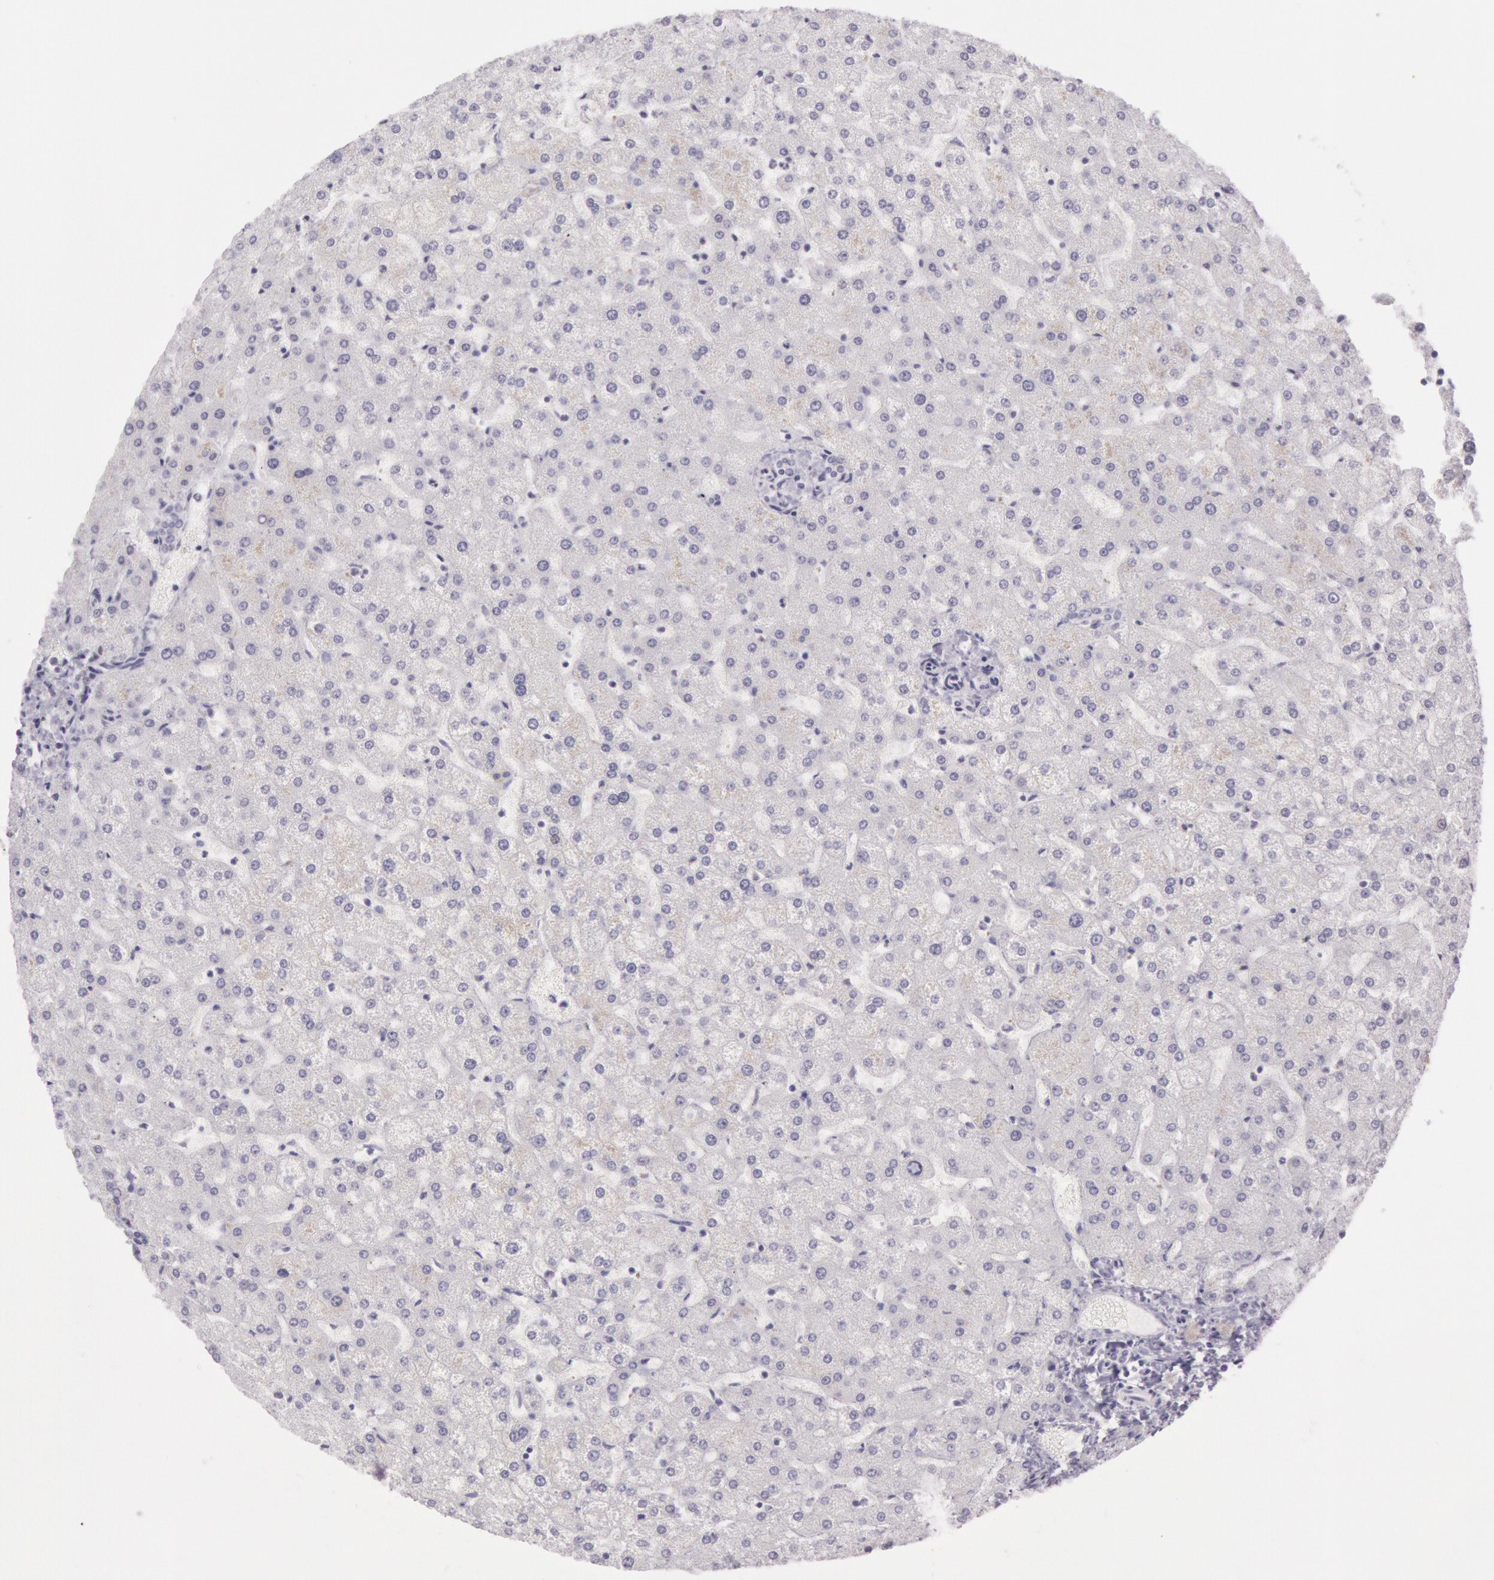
{"staining": {"intensity": "negative", "quantity": "none", "location": "none"}, "tissue": "liver", "cell_type": "Cholangiocytes", "image_type": "normal", "snomed": [{"axis": "morphology", "description": "Normal tissue, NOS"}, {"axis": "topography", "description": "Liver"}], "caption": "Immunohistochemical staining of normal liver displays no significant staining in cholangiocytes.", "gene": "CKB", "patient": {"sex": "female", "age": 32}}